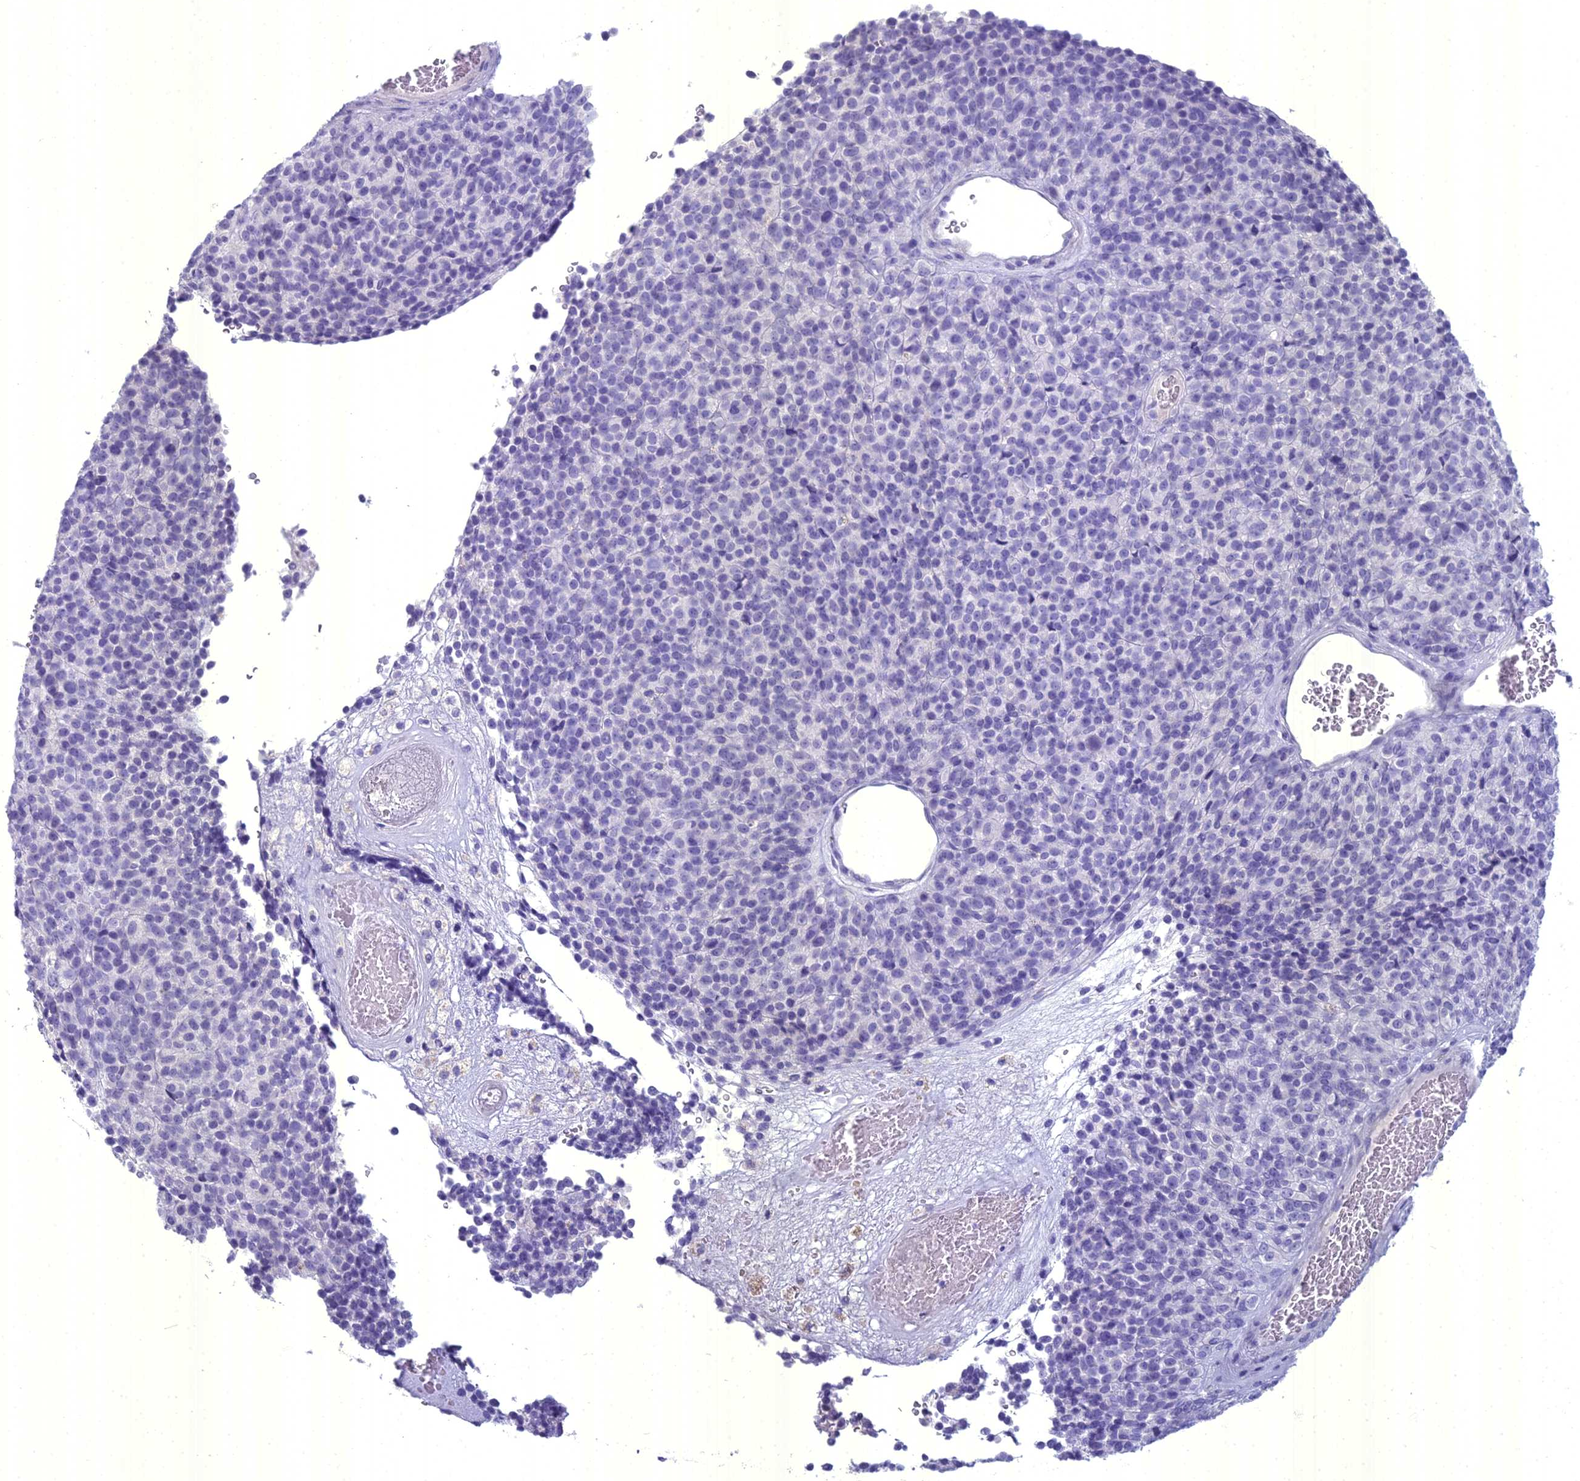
{"staining": {"intensity": "negative", "quantity": "none", "location": "none"}, "tissue": "melanoma", "cell_type": "Tumor cells", "image_type": "cancer", "snomed": [{"axis": "morphology", "description": "Malignant melanoma, Metastatic site"}, {"axis": "topography", "description": "Brain"}], "caption": "Micrograph shows no protein staining in tumor cells of malignant melanoma (metastatic site) tissue.", "gene": "UNC80", "patient": {"sex": "female", "age": 56}}